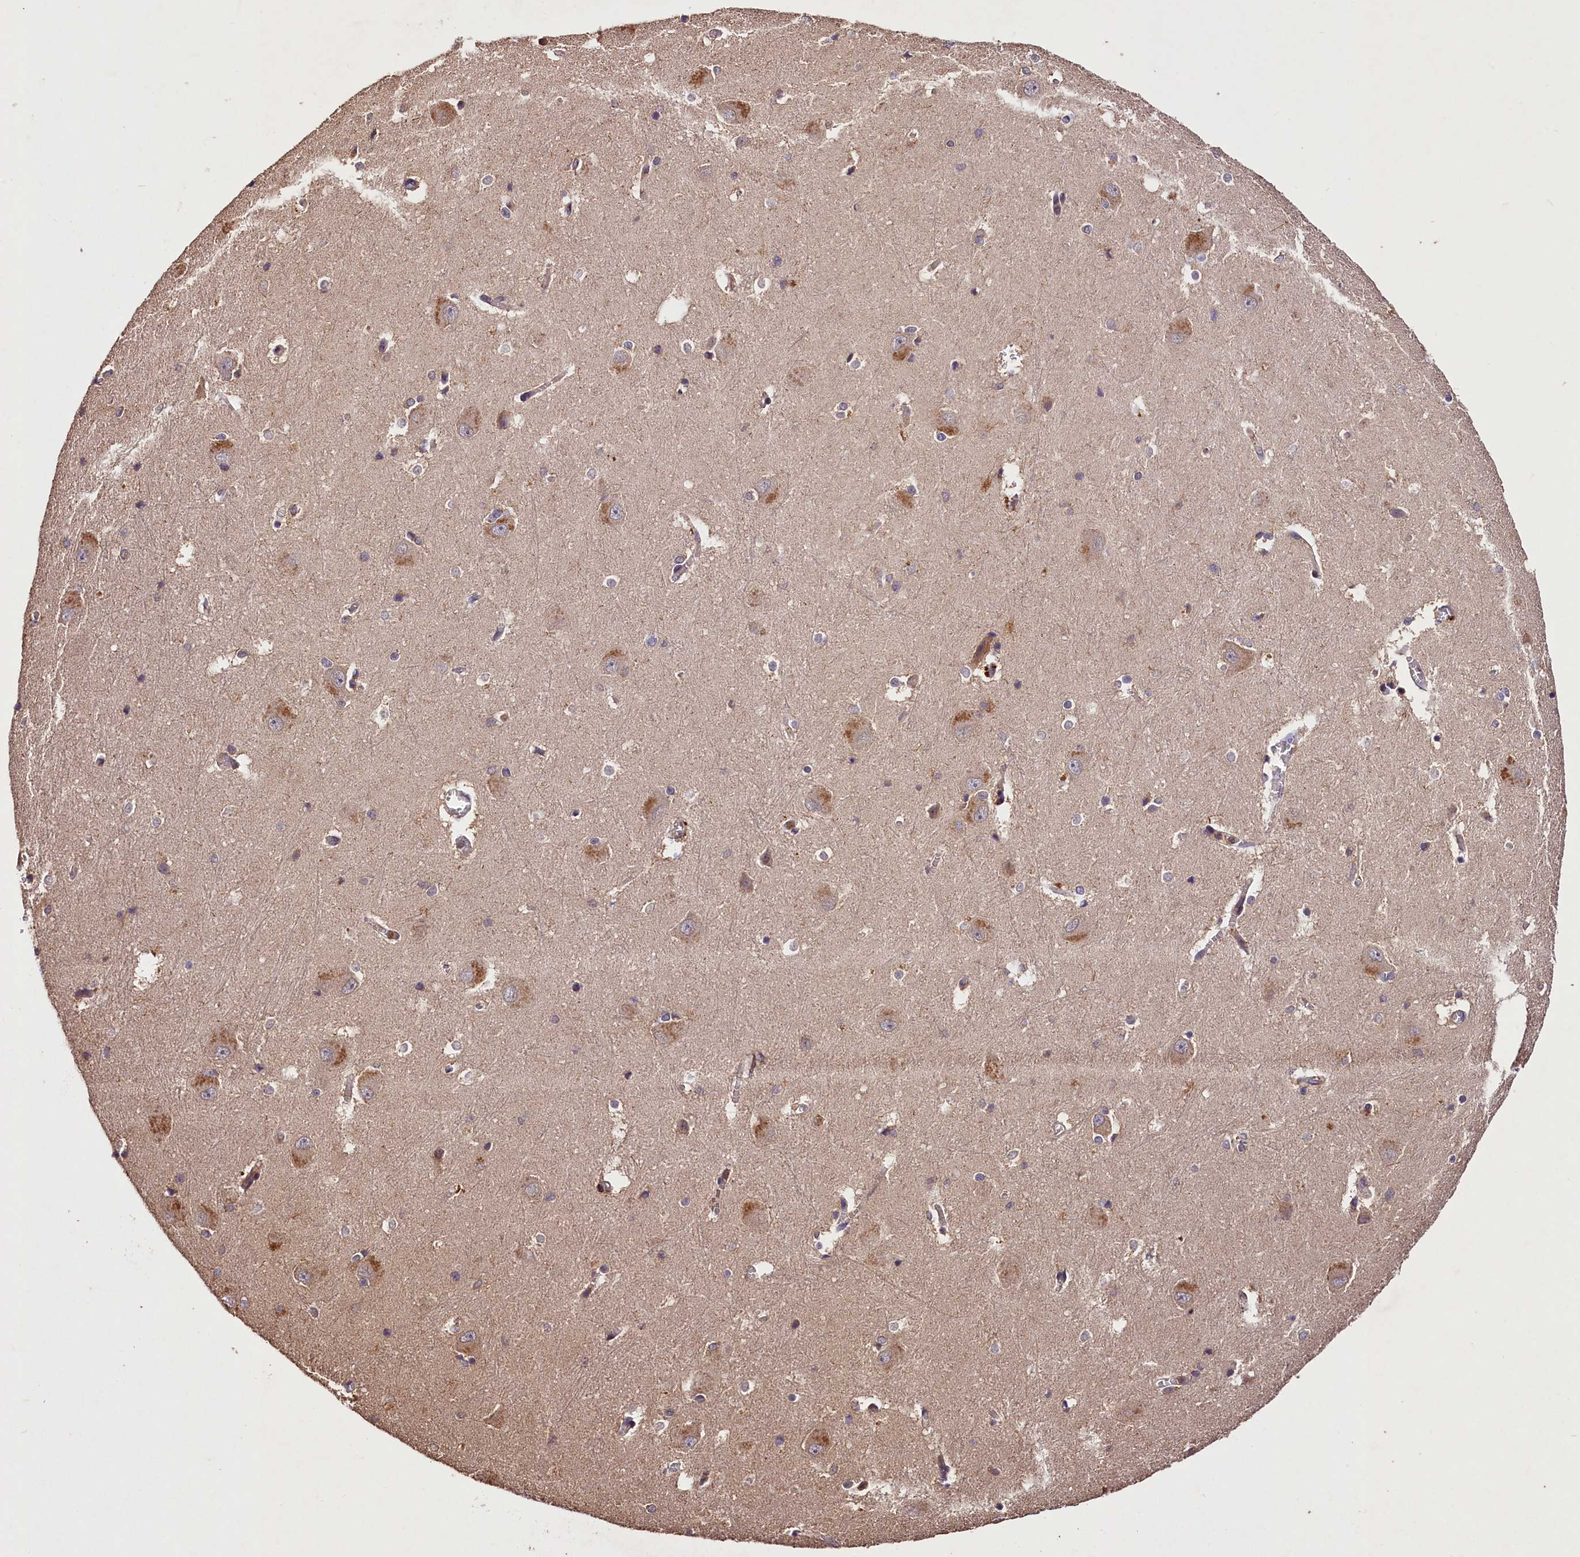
{"staining": {"intensity": "moderate", "quantity": "<25%", "location": "cytoplasmic/membranous"}, "tissue": "caudate", "cell_type": "Glial cells", "image_type": "normal", "snomed": [{"axis": "morphology", "description": "Normal tissue, NOS"}, {"axis": "topography", "description": "Lateral ventricle wall"}], "caption": "Immunohistochemical staining of unremarkable human caudate demonstrates <25% levels of moderate cytoplasmic/membranous protein expression in about <25% of glial cells.", "gene": "KPTN", "patient": {"sex": "male", "age": 37}}